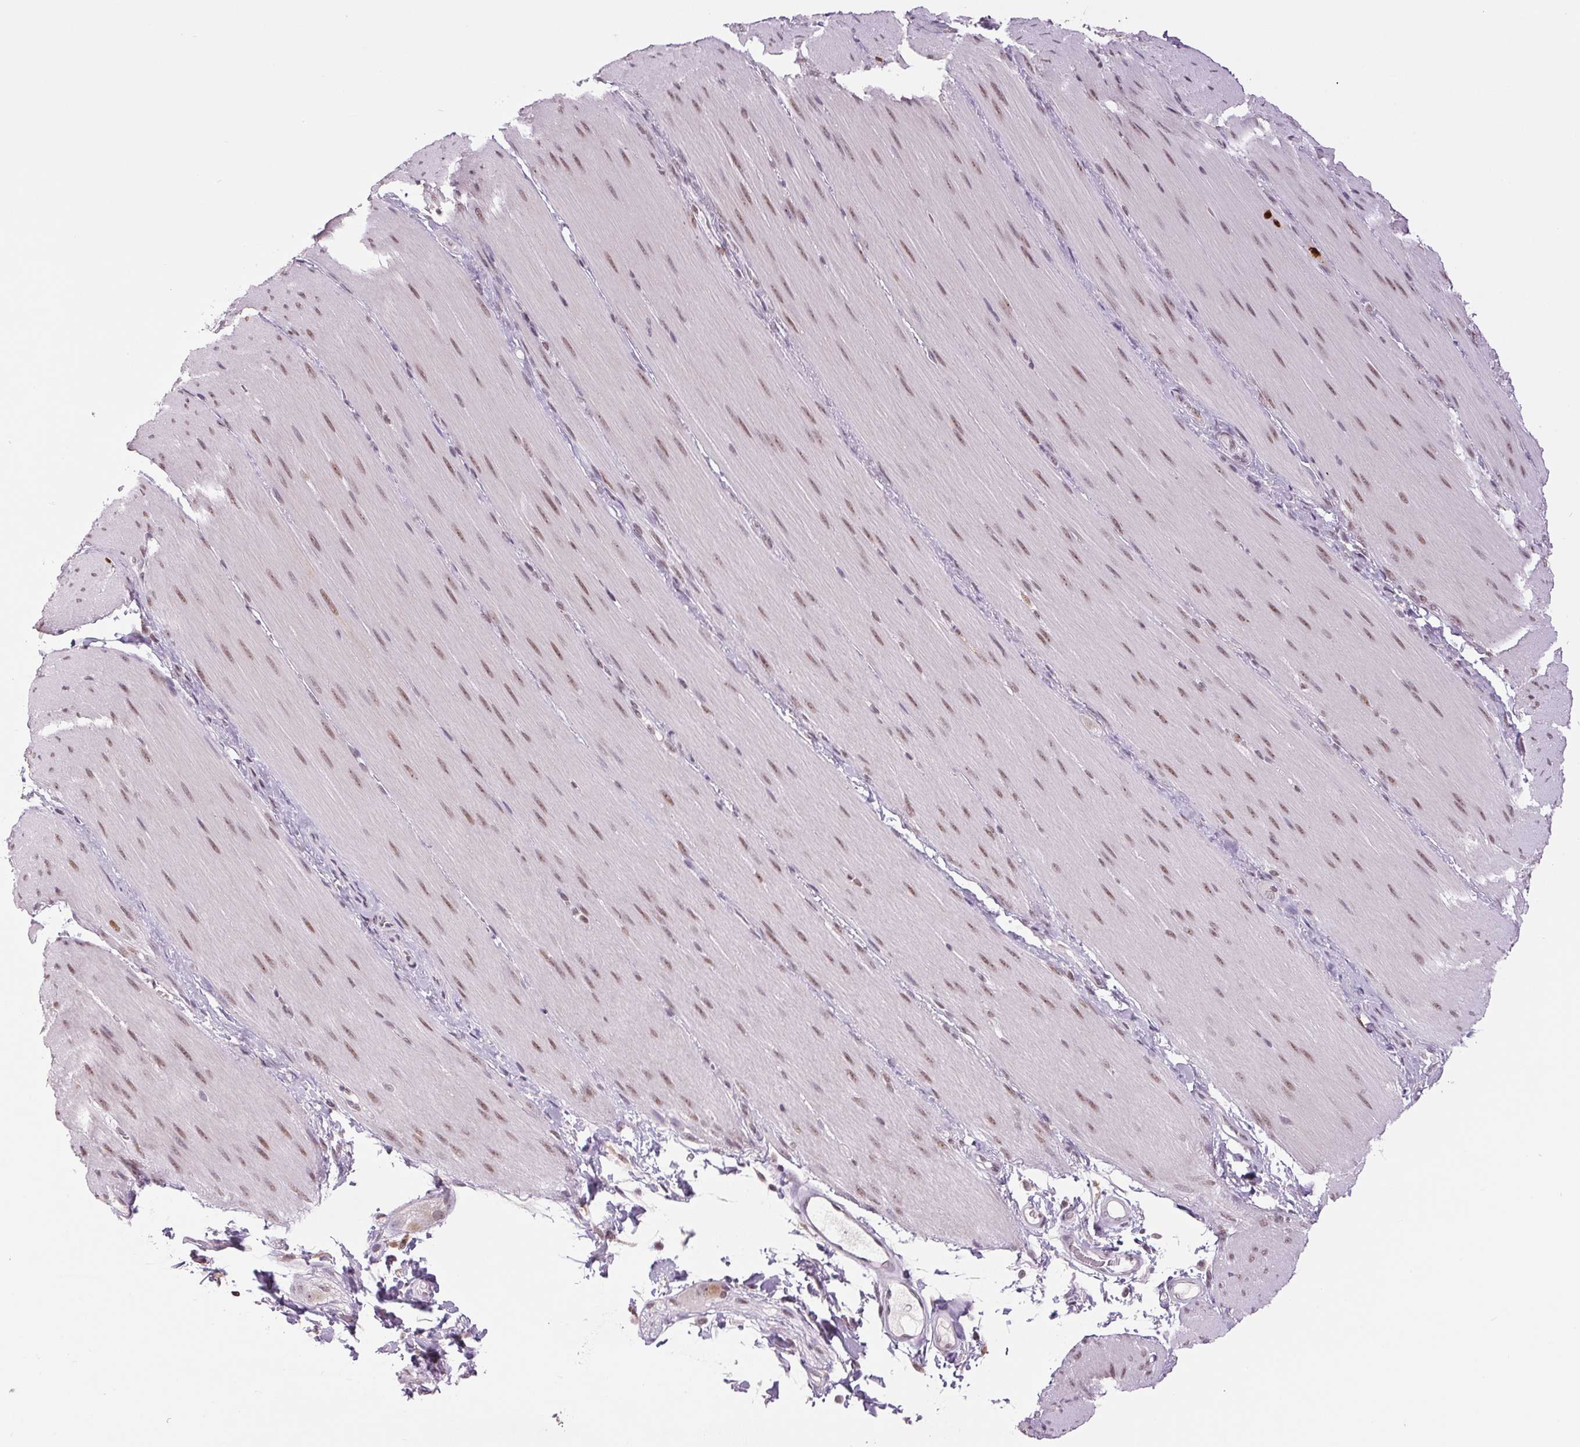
{"staining": {"intensity": "moderate", "quantity": "<25%", "location": "nuclear"}, "tissue": "smooth muscle", "cell_type": "Smooth muscle cells", "image_type": "normal", "snomed": [{"axis": "morphology", "description": "Normal tissue, NOS"}, {"axis": "topography", "description": "Smooth muscle"}, {"axis": "topography", "description": "Colon"}], "caption": "A high-resolution photomicrograph shows immunohistochemistry staining of unremarkable smooth muscle, which demonstrates moderate nuclear staining in about <25% of smooth muscle cells.", "gene": "SMIM6", "patient": {"sex": "male", "age": 73}}